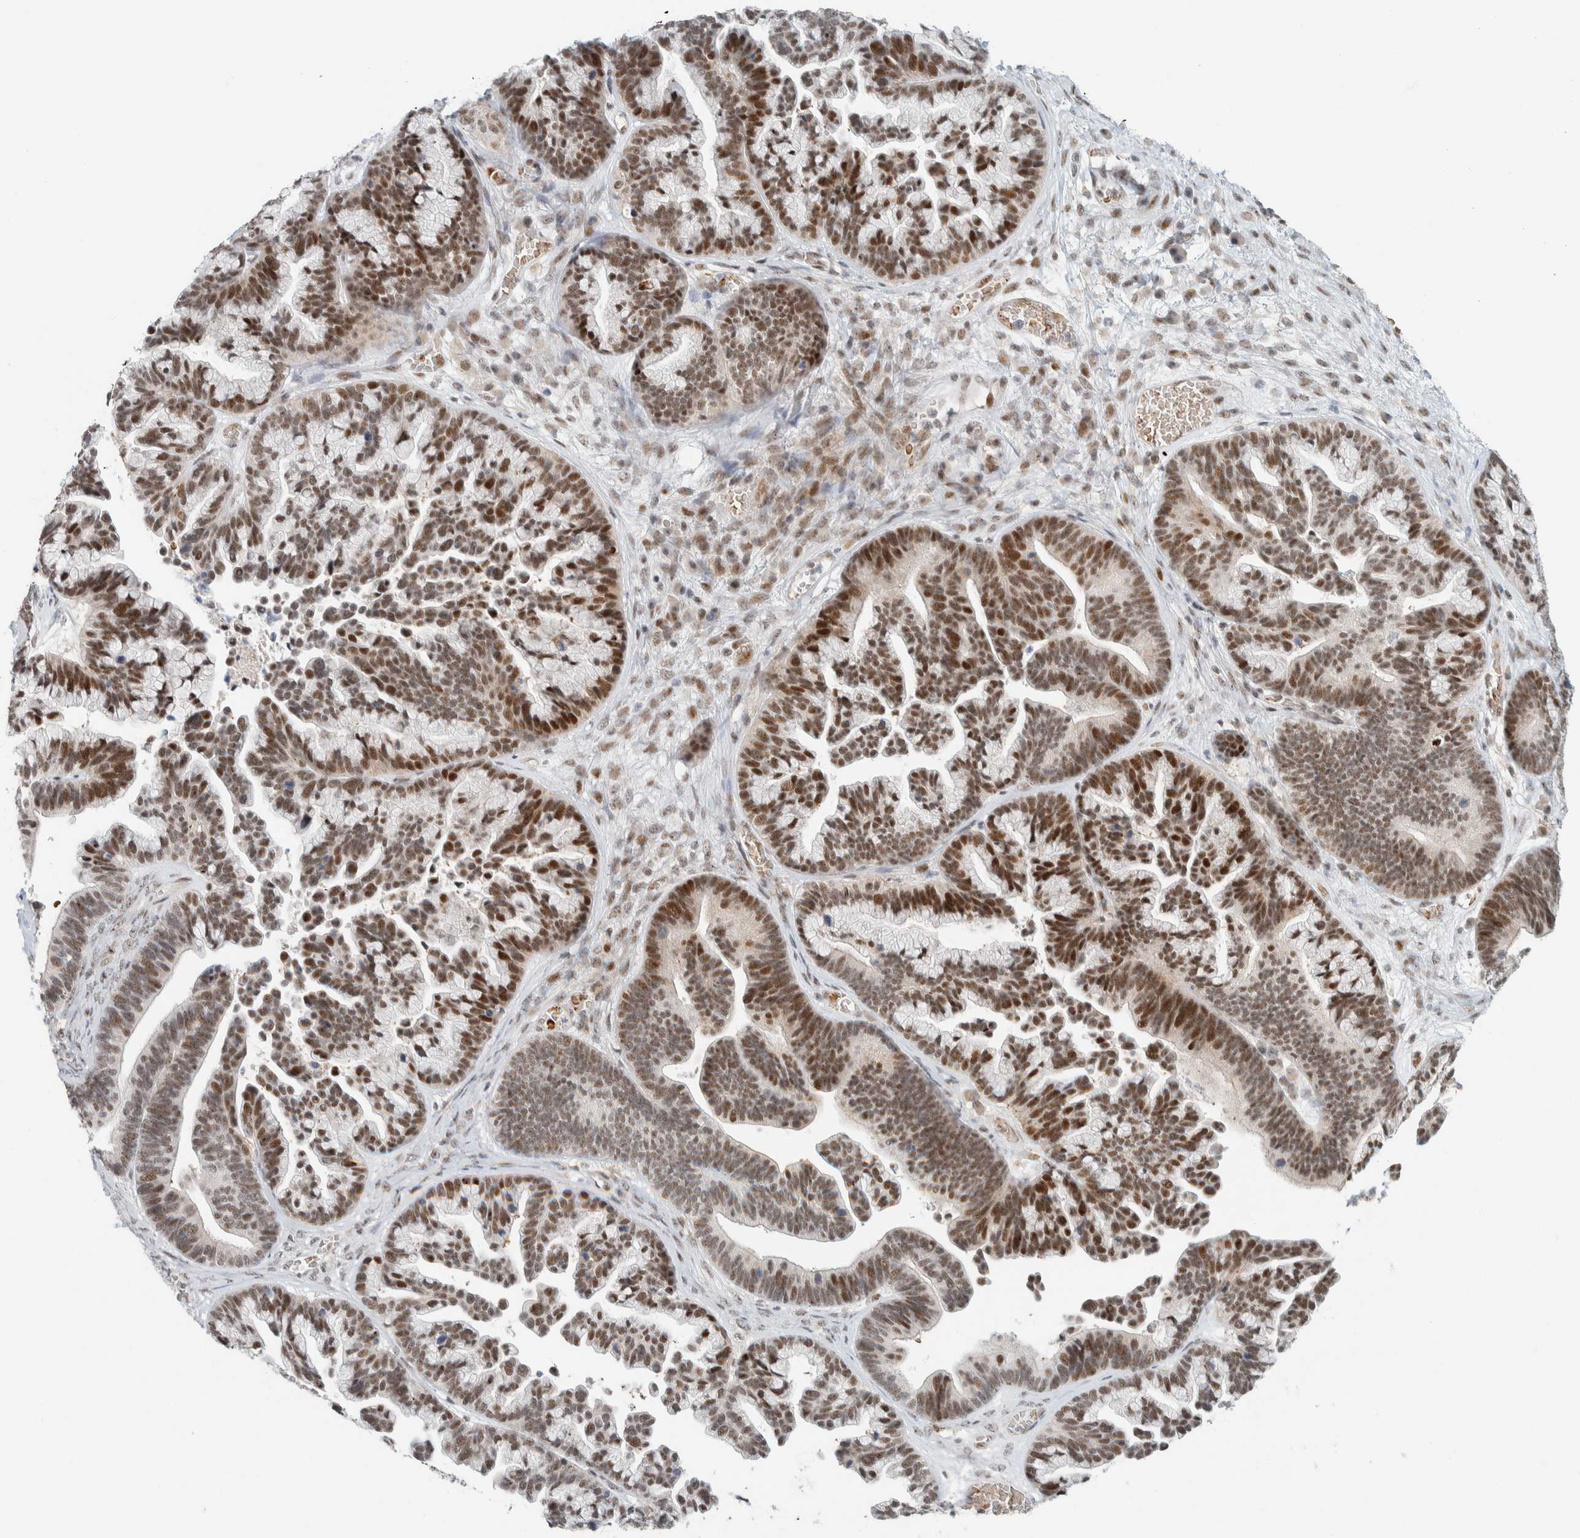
{"staining": {"intensity": "strong", "quantity": ">75%", "location": "nuclear"}, "tissue": "ovarian cancer", "cell_type": "Tumor cells", "image_type": "cancer", "snomed": [{"axis": "morphology", "description": "Cystadenocarcinoma, serous, NOS"}, {"axis": "topography", "description": "Ovary"}], "caption": "Immunohistochemical staining of ovarian cancer demonstrates high levels of strong nuclear expression in approximately >75% of tumor cells.", "gene": "ZBTB2", "patient": {"sex": "female", "age": 56}}